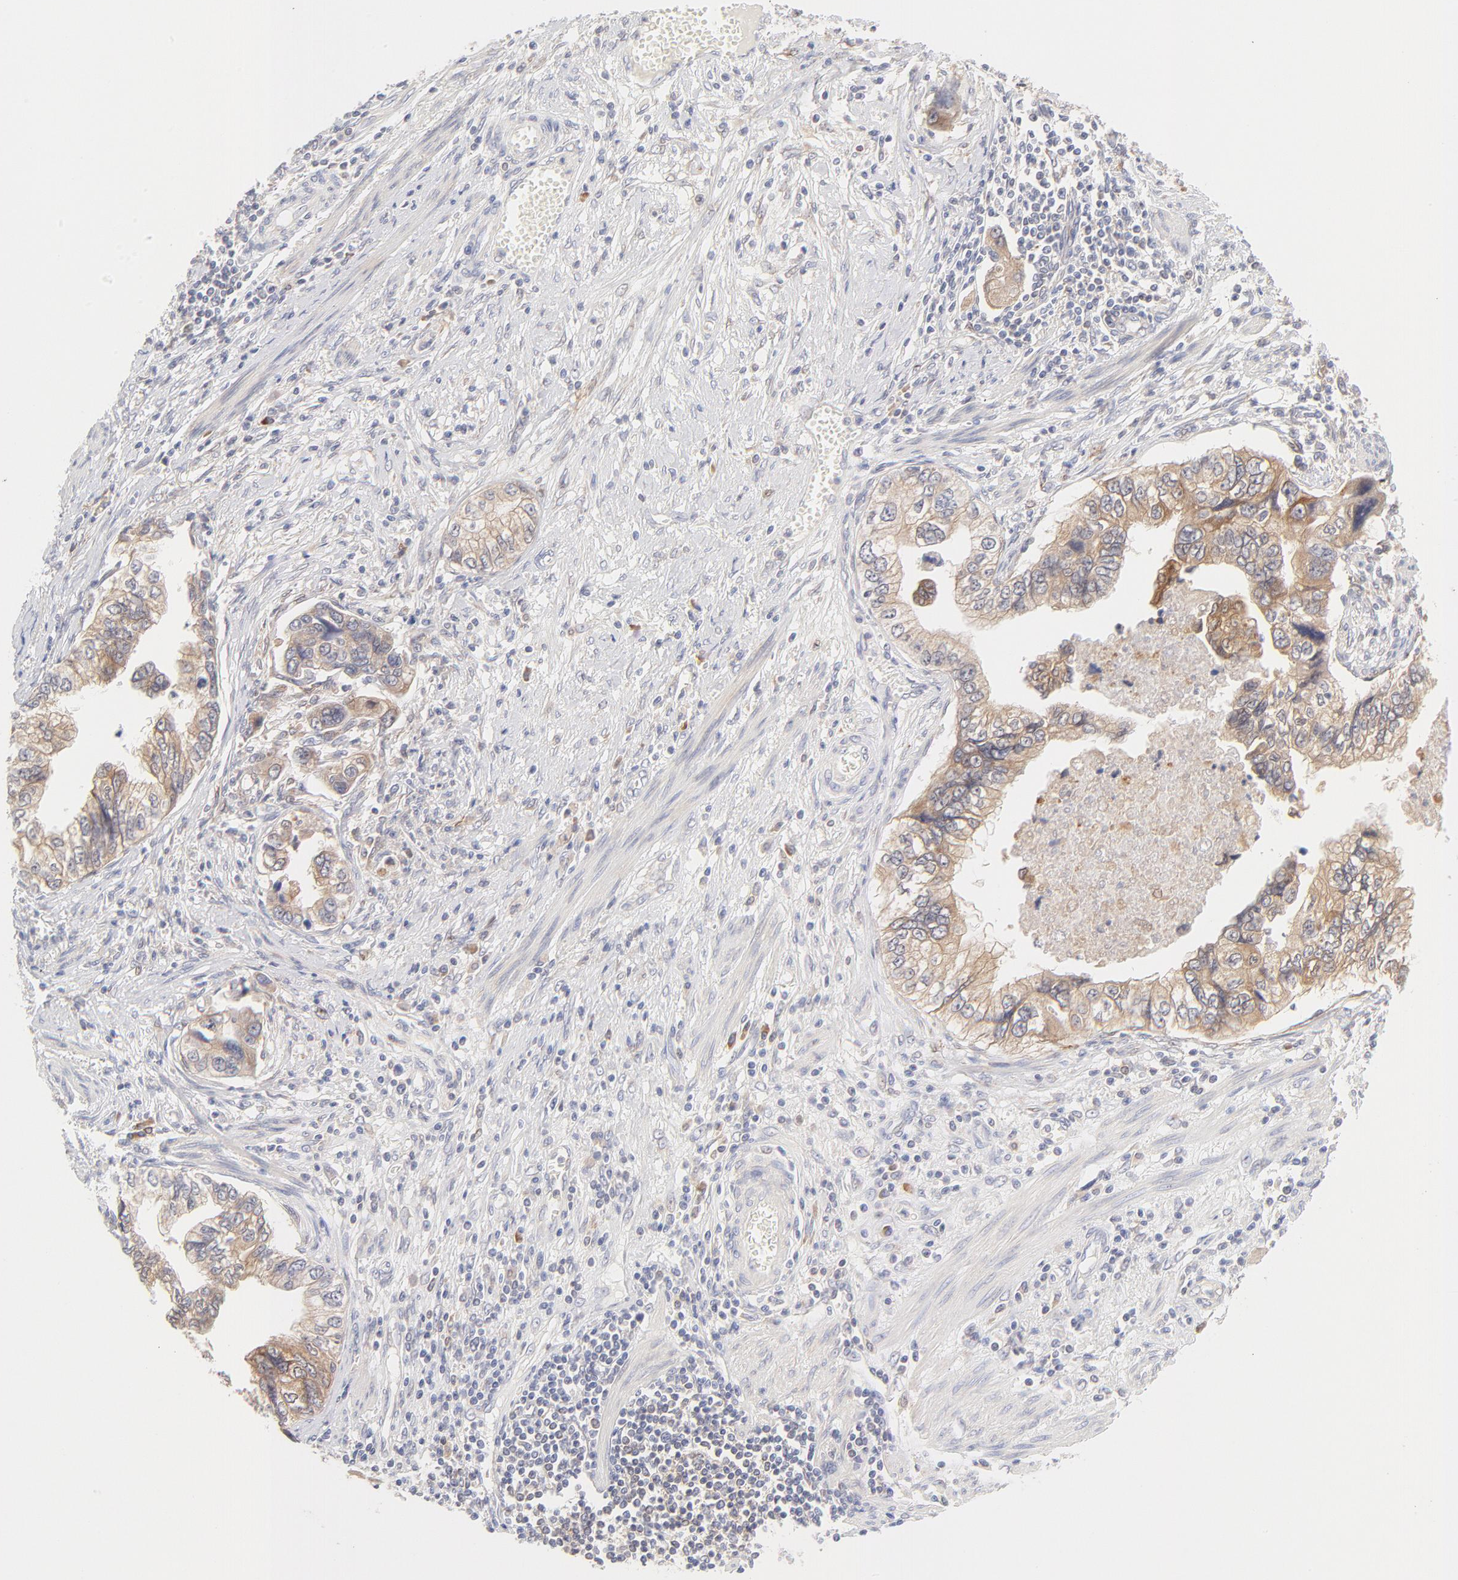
{"staining": {"intensity": "moderate", "quantity": ">75%", "location": "cytoplasmic/membranous"}, "tissue": "stomach cancer", "cell_type": "Tumor cells", "image_type": "cancer", "snomed": [{"axis": "morphology", "description": "Adenocarcinoma, NOS"}, {"axis": "topography", "description": "Pancreas"}, {"axis": "topography", "description": "Stomach, upper"}], "caption": "Immunohistochemistry (DAB) staining of stomach cancer (adenocarcinoma) shows moderate cytoplasmic/membranous protein positivity in approximately >75% of tumor cells.", "gene": "RPS6KA1", "patient": {"sex": "male", "age": 77}}